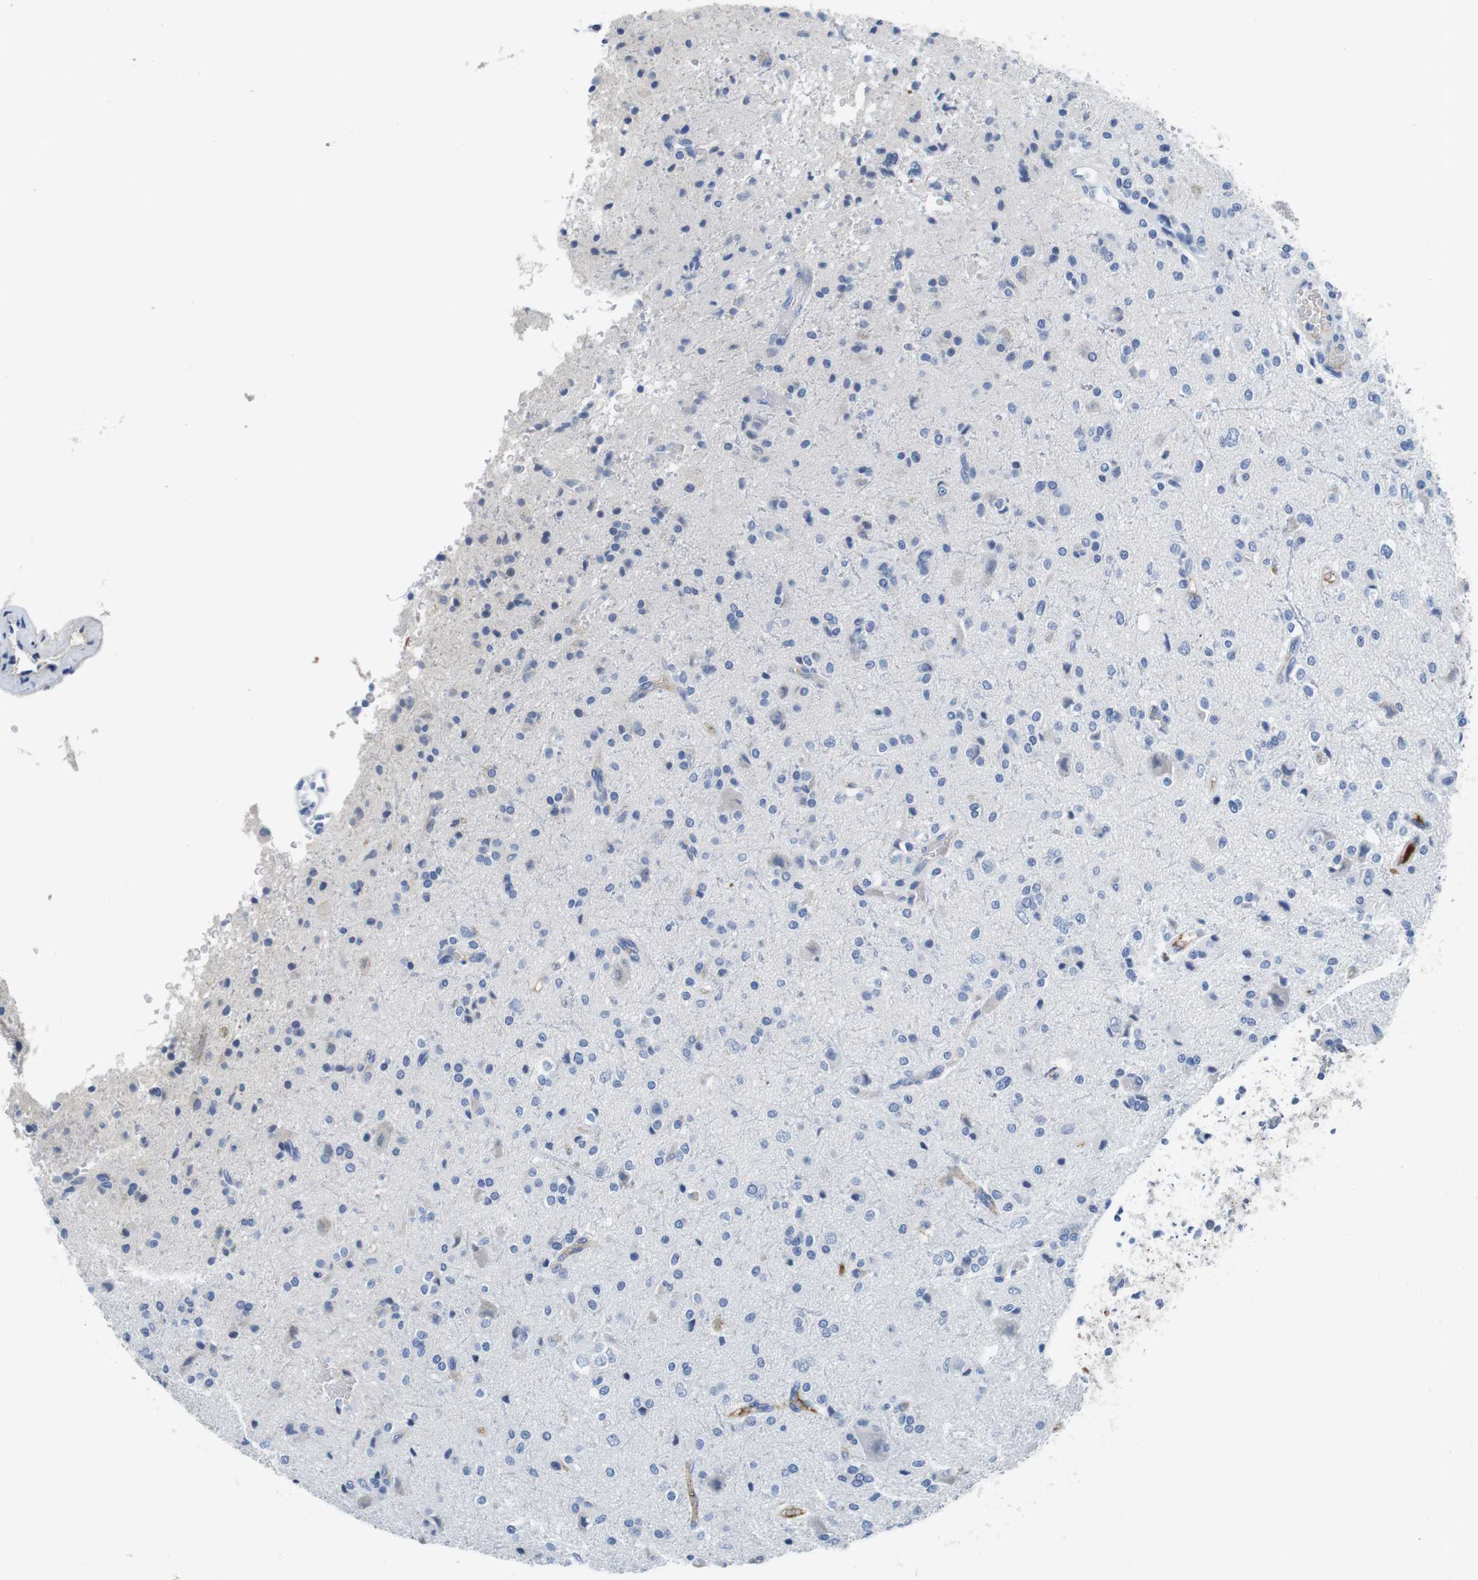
{"staining": {"intensity": "negative", "quantity": "none", "location": "none"}, "tissue": "glioma", "cell_type": "Tumor cells", "image_type": "cancer", "snomed": [{"axis": "morphology", "description": "Glioma, malignant, High grade"}, {"axis": "topography", "description": "Brain"}], "caption": "The photomicrograph shows no significant positivity in tumor cells of malignant glioma (high-grade). (Immunohistochemistry (ihc), brightfield microscopy, high magnification).", "gene": "IGKC", "patient": {"sex": "male", "age": 47}}